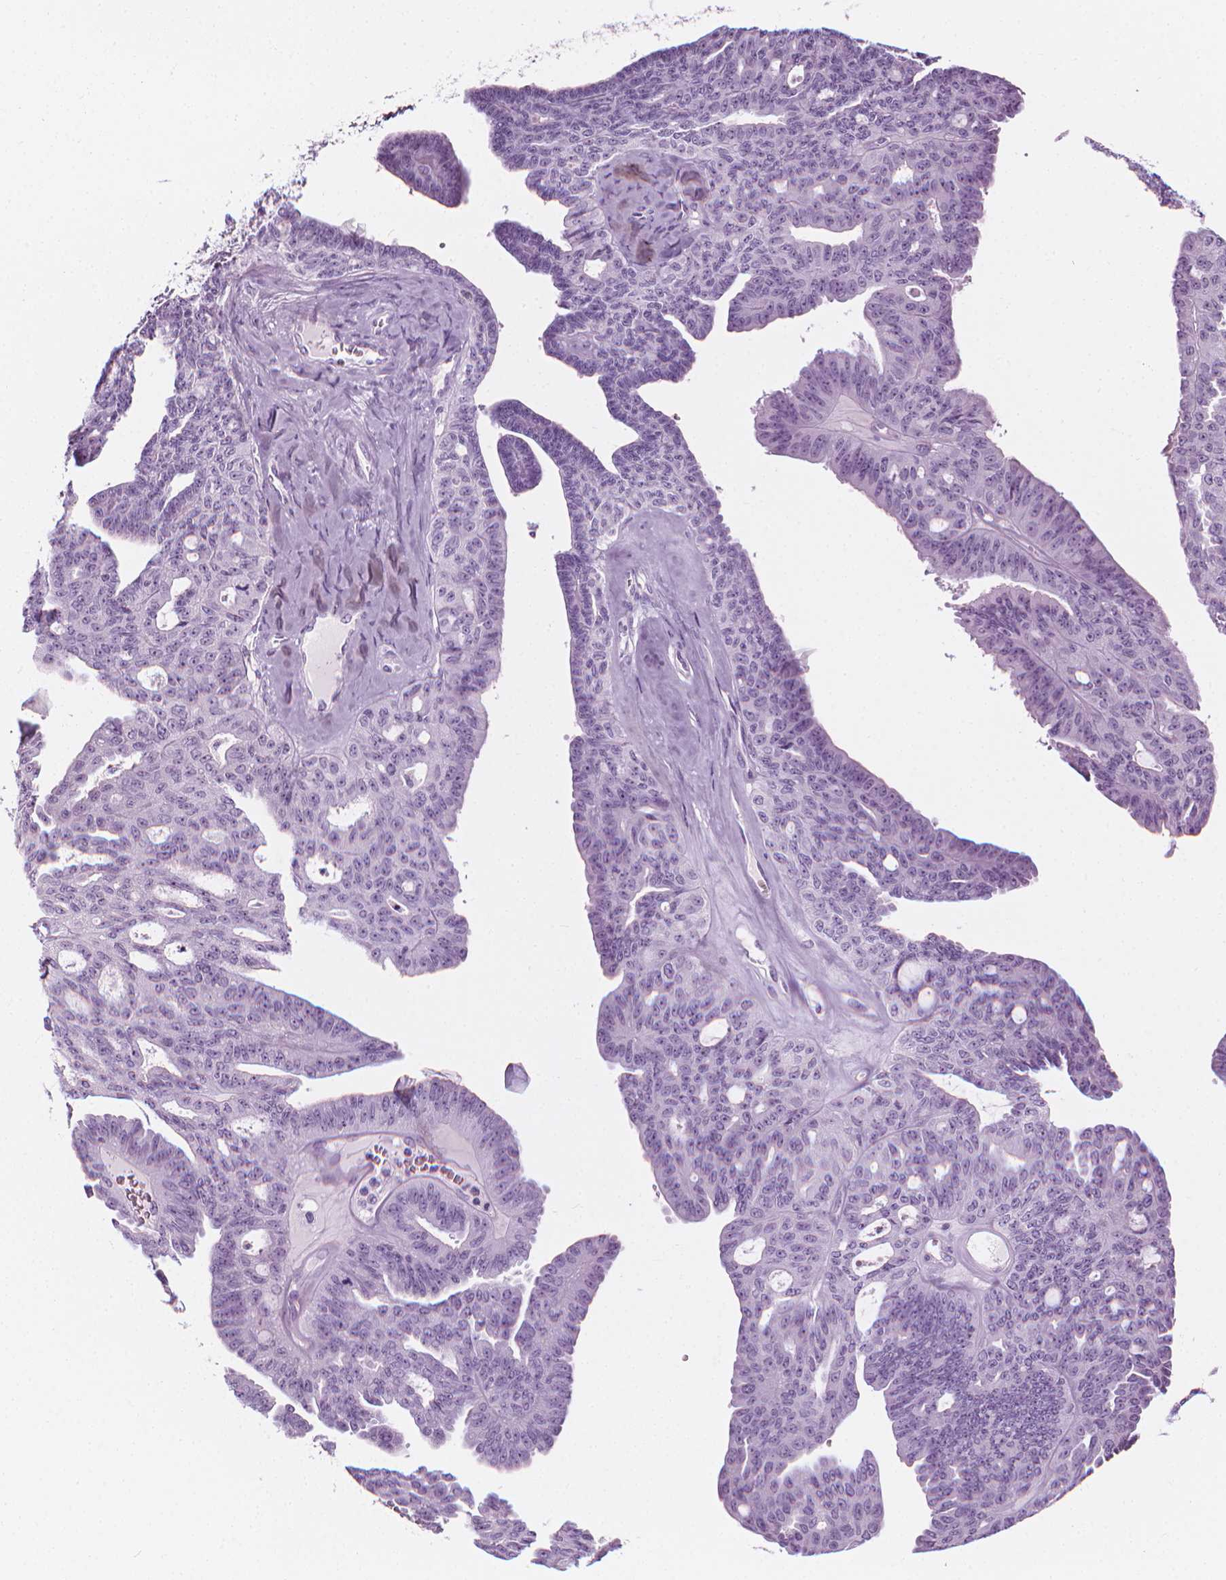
{"staining": {"intensity": "negative", "quantity": "none", "location": "none"}, "tissue": "ovarian cancer", "cell_type": "Tumor cells", "image_type": "cancer", "snomed": [{"axis": "morphology", "description": "Cystadenocarcinoma, serous, NOS"}, {"axis": "topography", "description": "Ovary"}], "caption": "Immunohistochemical staining of human serous cystadenocarcinoma (ovarian) exhibits no significant staining in tumor cells. (DAB (3,3'-diaminobenzidine) IHC with hematoxylin counter stain).", "gene": "SCG3", "patient": {"sex": "female", "age": 71}}